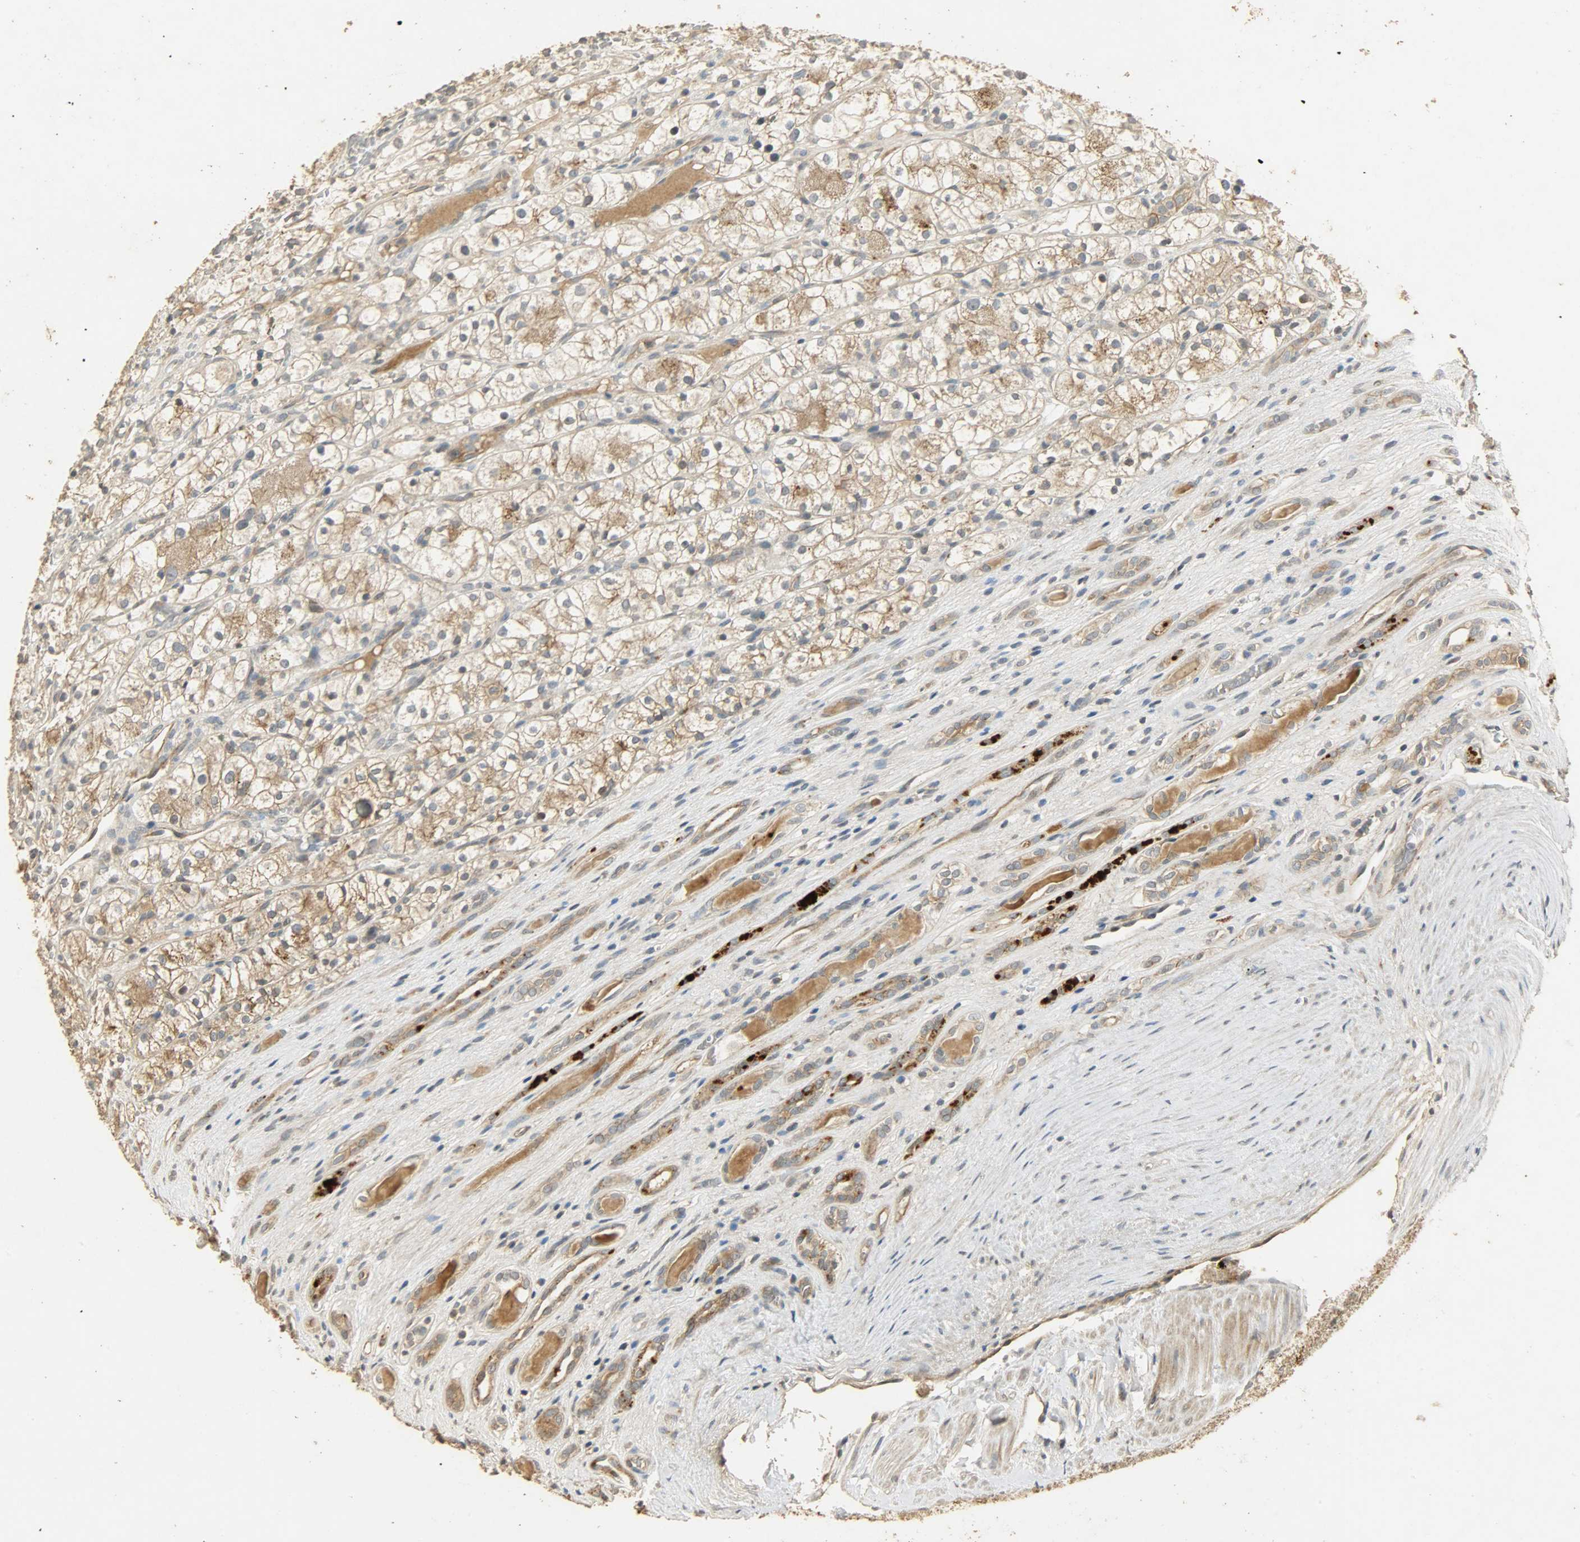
{"staining": {"intensity": "moderate", "quantity": ">75%", "location": "cytoplasmic/membranous"}, "tissue": "renal cancer", "cell_type": "Tumor cells", "image_type": "cancer", "snomed": [{"axis": "morphology", "description": "Adenocarcinoma, NOS"}, {"axis": "topography", "description": "Kidney"}], "caption": "Protein expression analysis of human renal adenocarcinoma reveals moderate cytoplasmic/membranous expression in approximately >75% of tumor cells.", "gene": "ATP2B1", "patient": {"sex": "female", "age": 60}}